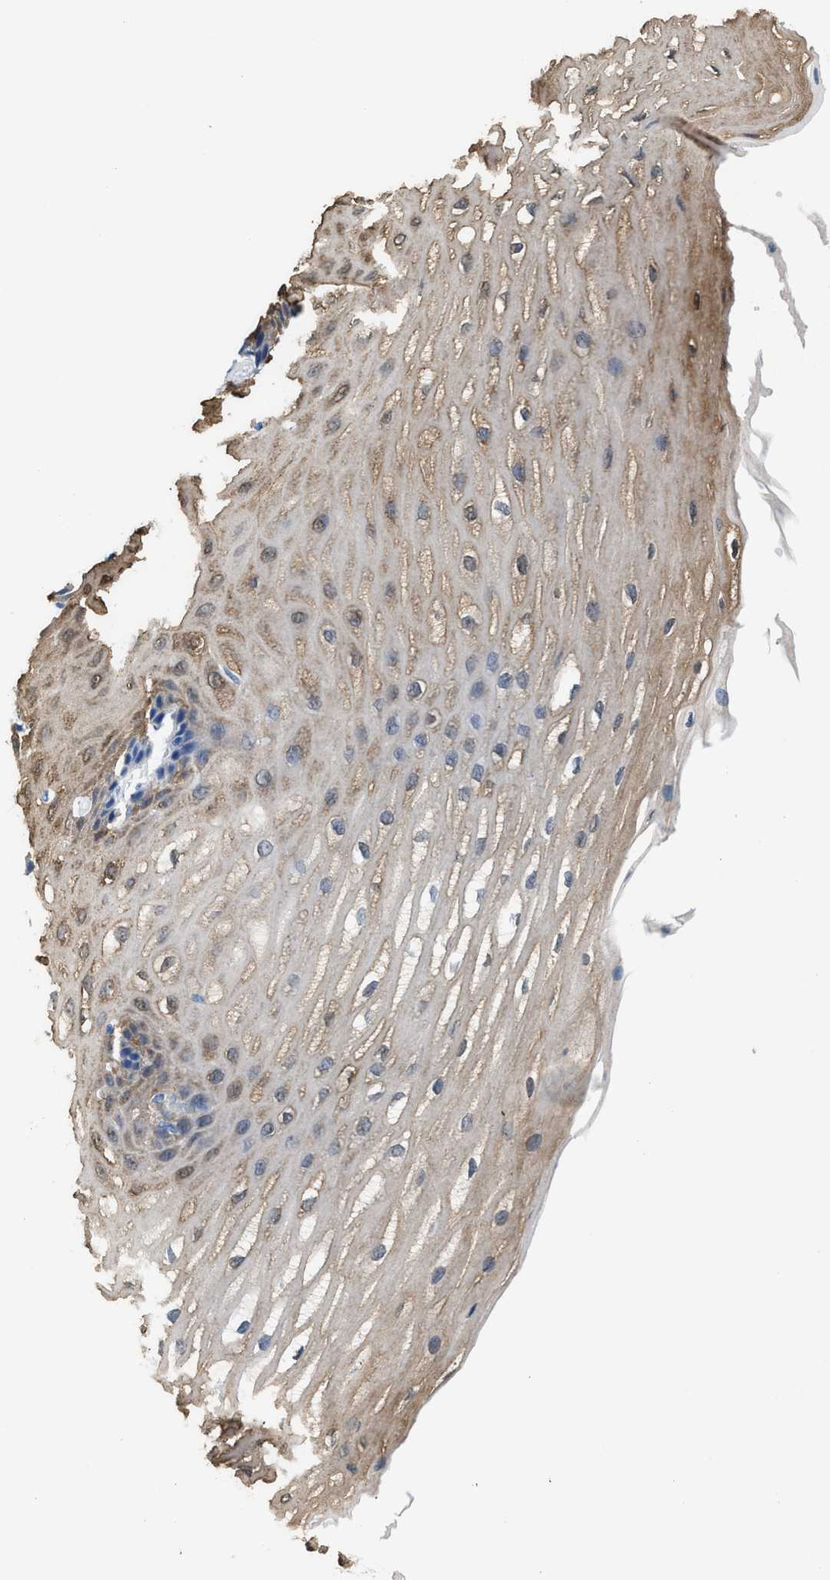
{"staining": {"intensity": "moderate", "quantity": "25%-75%", "location": "cytoplasmic/membranous"}, "tissue": "esophagus", "cell_type": "Squamous epithelial cells", "image_type": "normal", "snomed": [{"axis": "morphology", "description": "Normal tissue, NOS"}, {"axis": "topography", "description": "Esophagus"}], "caption": "Moderate cytoplasmic/membranous expression is present in about 25%-75% of squamous epithelial cells in benign esophagus.", "gene": "FADS6", "patient": {"sex": "male", "age": 54}}